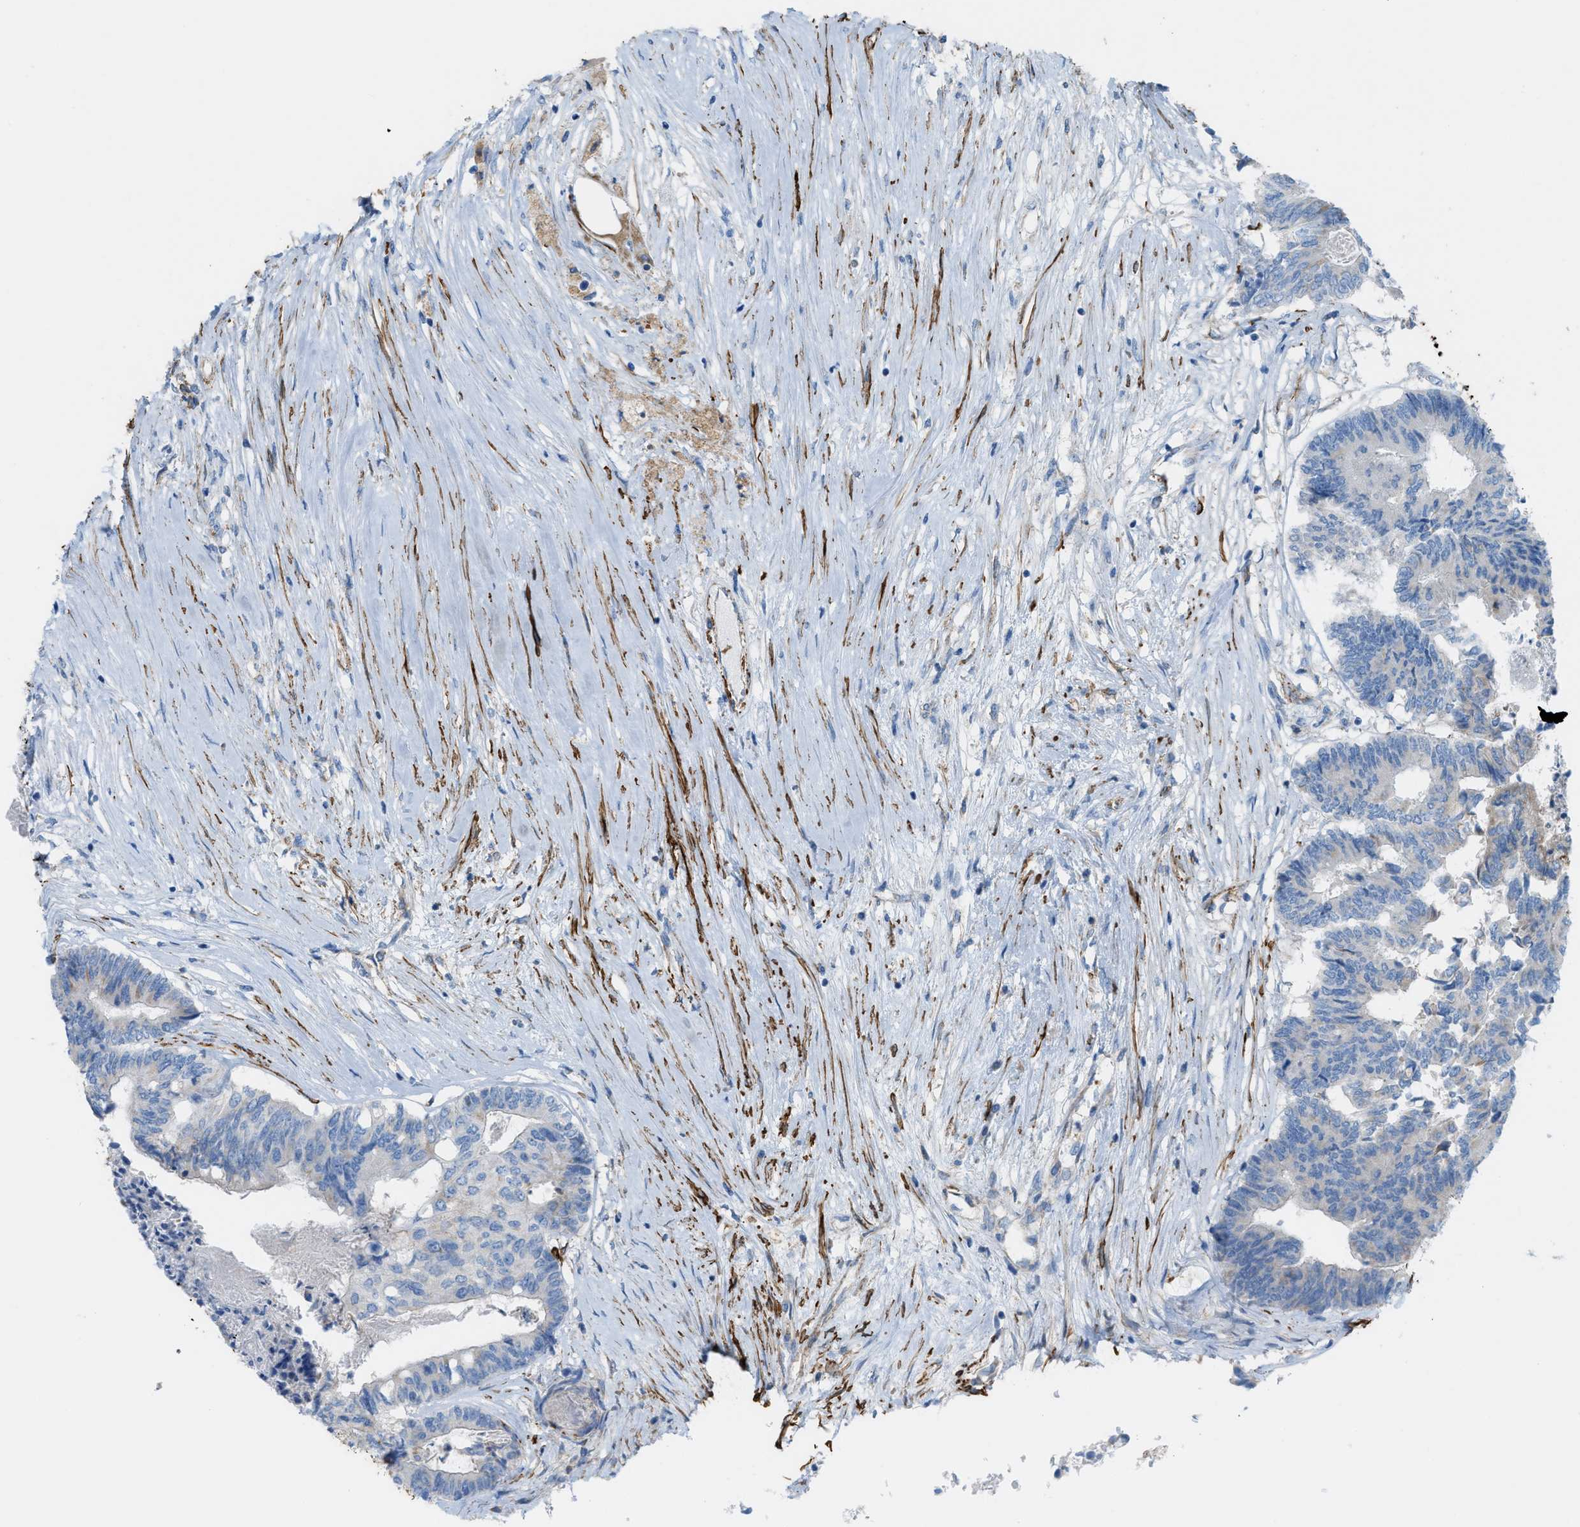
{"staining": {"intensity": "negative", "quantity": "none", "location": "none"}, "tissue": "colorectal cancer", "cell_type": "Tumor cells", "image_type": "cancer", "snomed": [{"axis": "morphology", "description": "Adenocarcinoma, NOS"}, {"axis": "topography", "description": "Rectum"}], "caption": "A micrograph of colorectal cancer stained for a protein shows no brown staining in tumor cells.", "gene": "MYH11", "patient": {"sex": "male", "age": 63}}